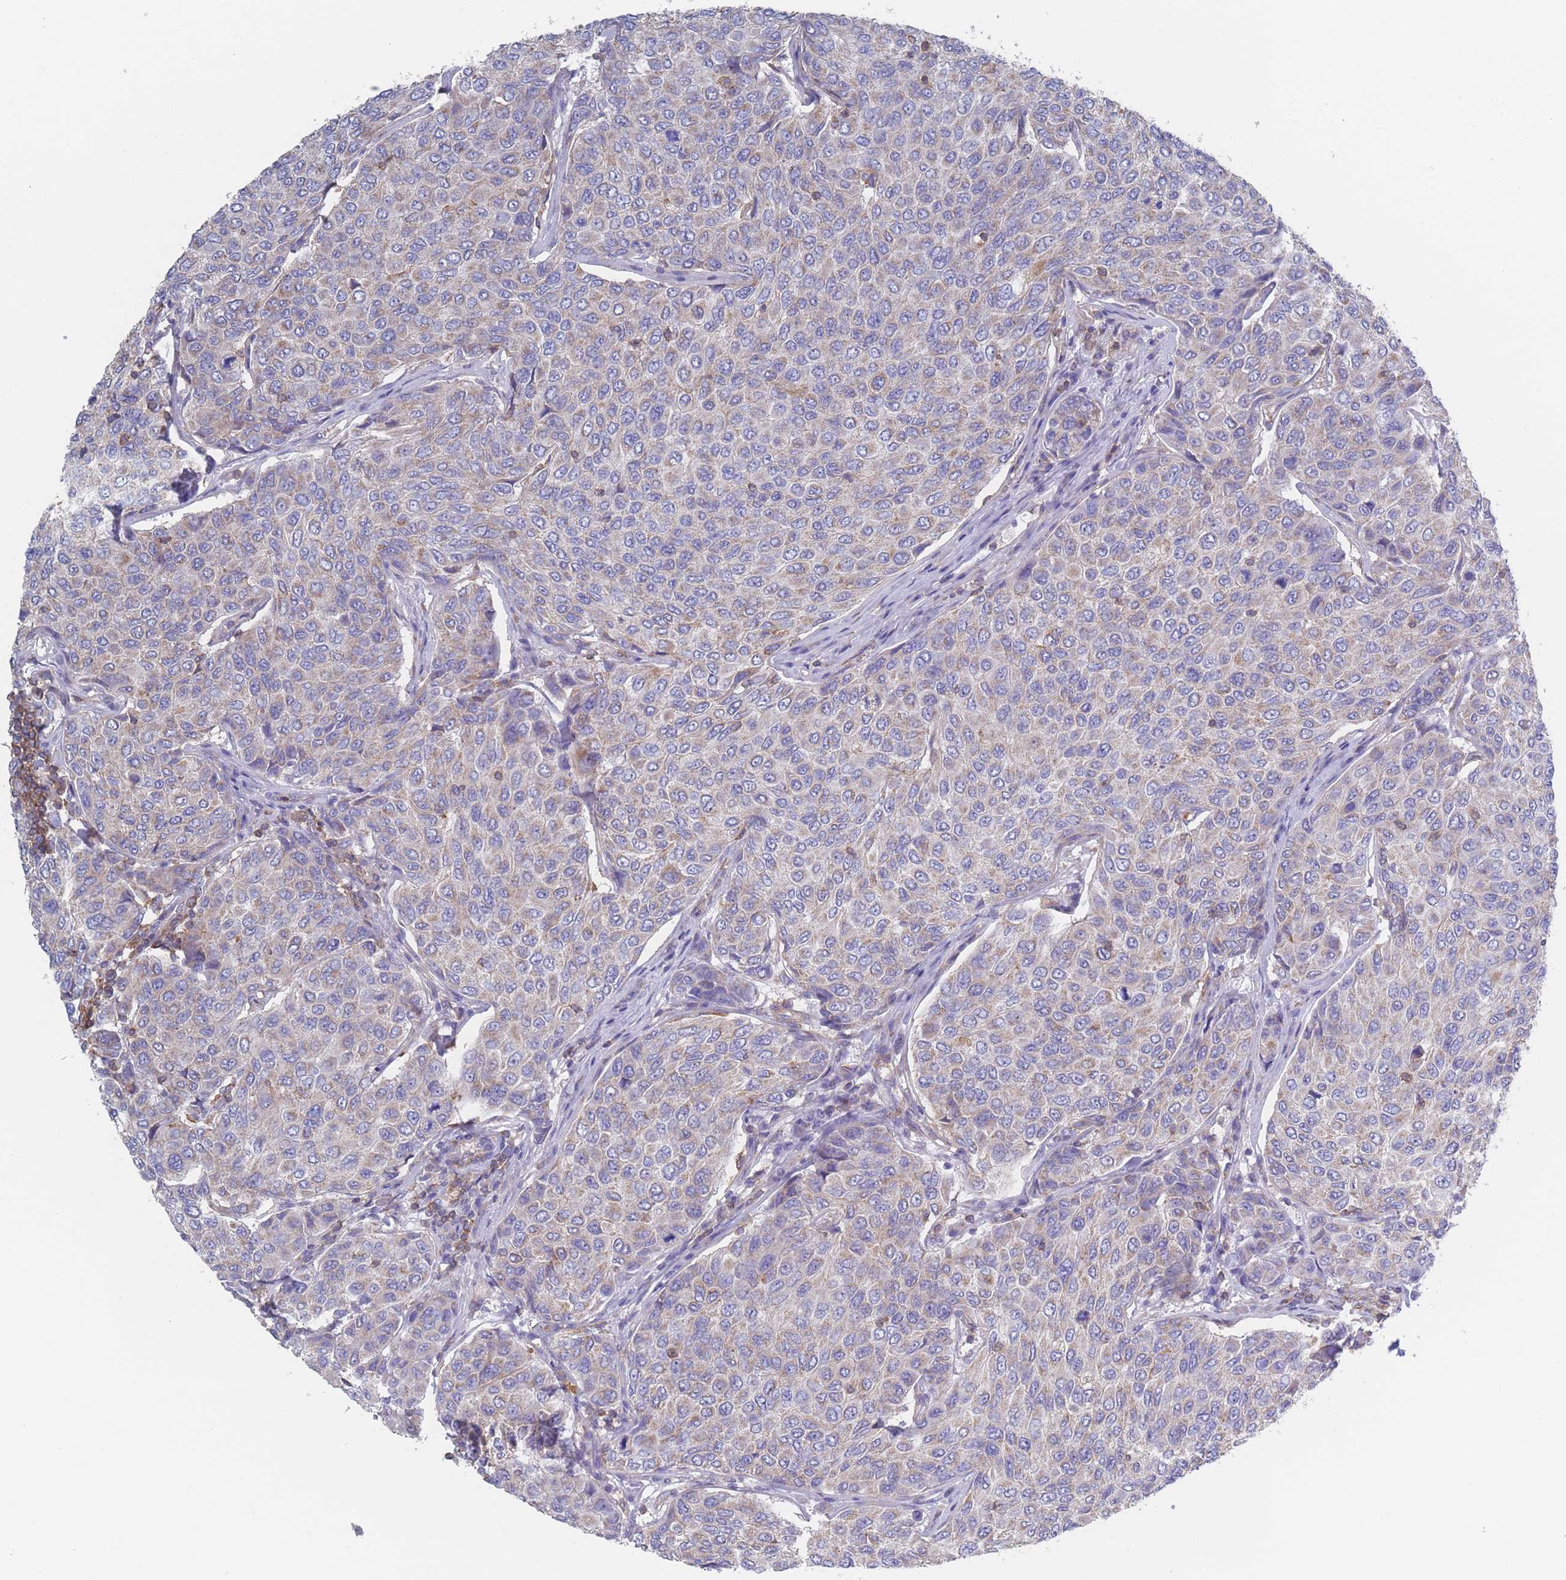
{"staining": {"intensity": "weak", "quantity": "25%-75%", "location": "cytoplasmic/membranous"}, "tissue": "breast cancer", "cell_type": "Tumor cells", "image_type": "cancer", "snomed": [{"axis": "morphology", "description": "Duct carcinoma"}, {"axis": "topography", "description": "Breast"}], "caption": "Breast cancer stained with a brown dye shows weak cytoplasmic/membranous positive staining in about 25%-75% of tumor cells.", "gene": "ADH1A", "patient": {"sex": "female", "age": 55}}